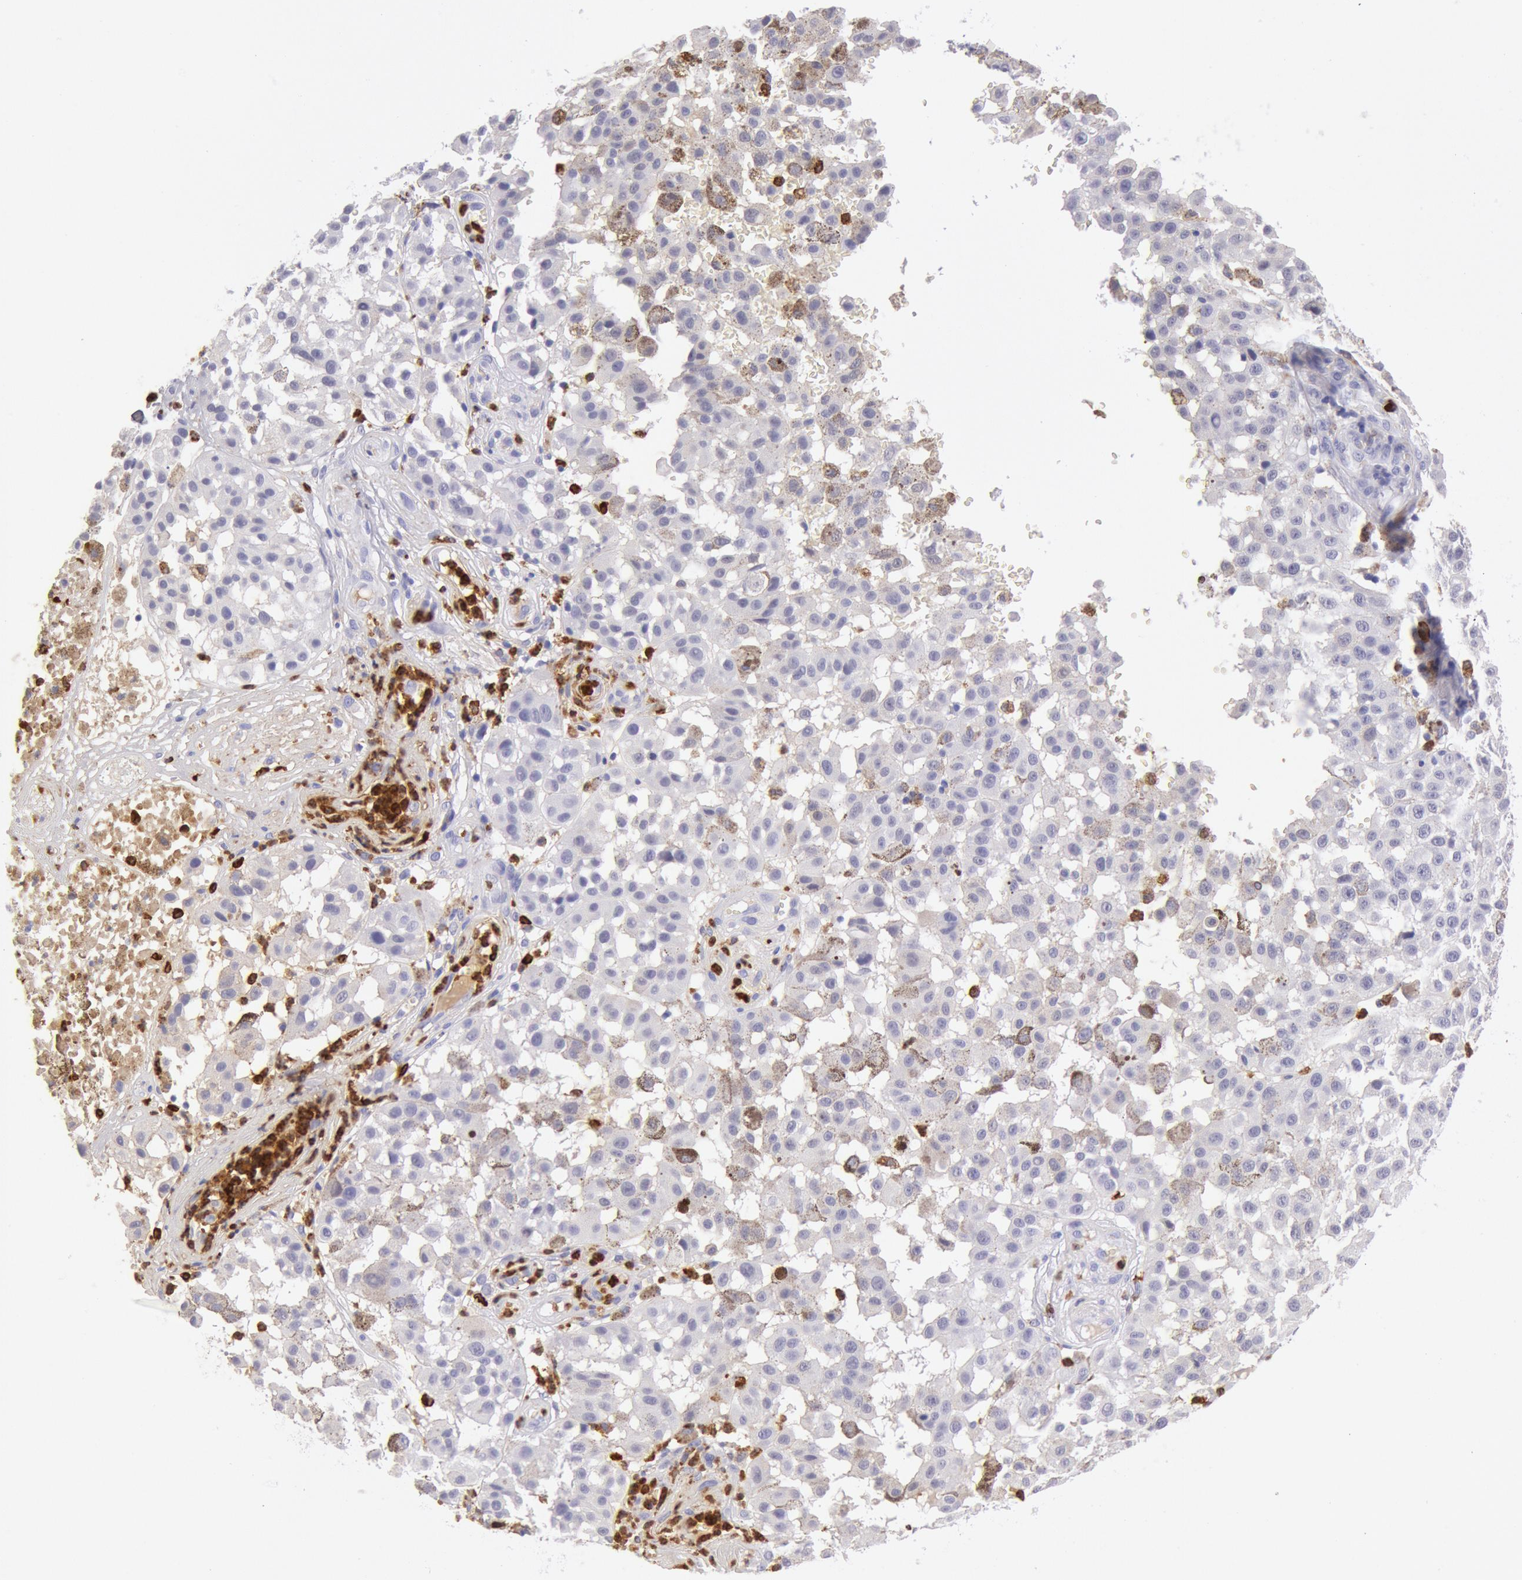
{"staining": {"intensity": "negative", "quantity": "none", "location": "none"}, "tissue": "melanoma", "cell_type": "Tumor cells", "image_type": "cancer", "snomed": [{"axis": "morphology", "description": "Malignant melanoma, NOS"}, {"axis": "topography", "description": "Skin"}], "caption": "High power microscopy histopathology image of an immunohistochemistry histopathology image of malignant melanoma, revealing no significant staining in tumor cells. (IHC, brightfield microscopy, high magnification).", "gene": "FCN1", "patient": {"sex": "female", "age": 64}}